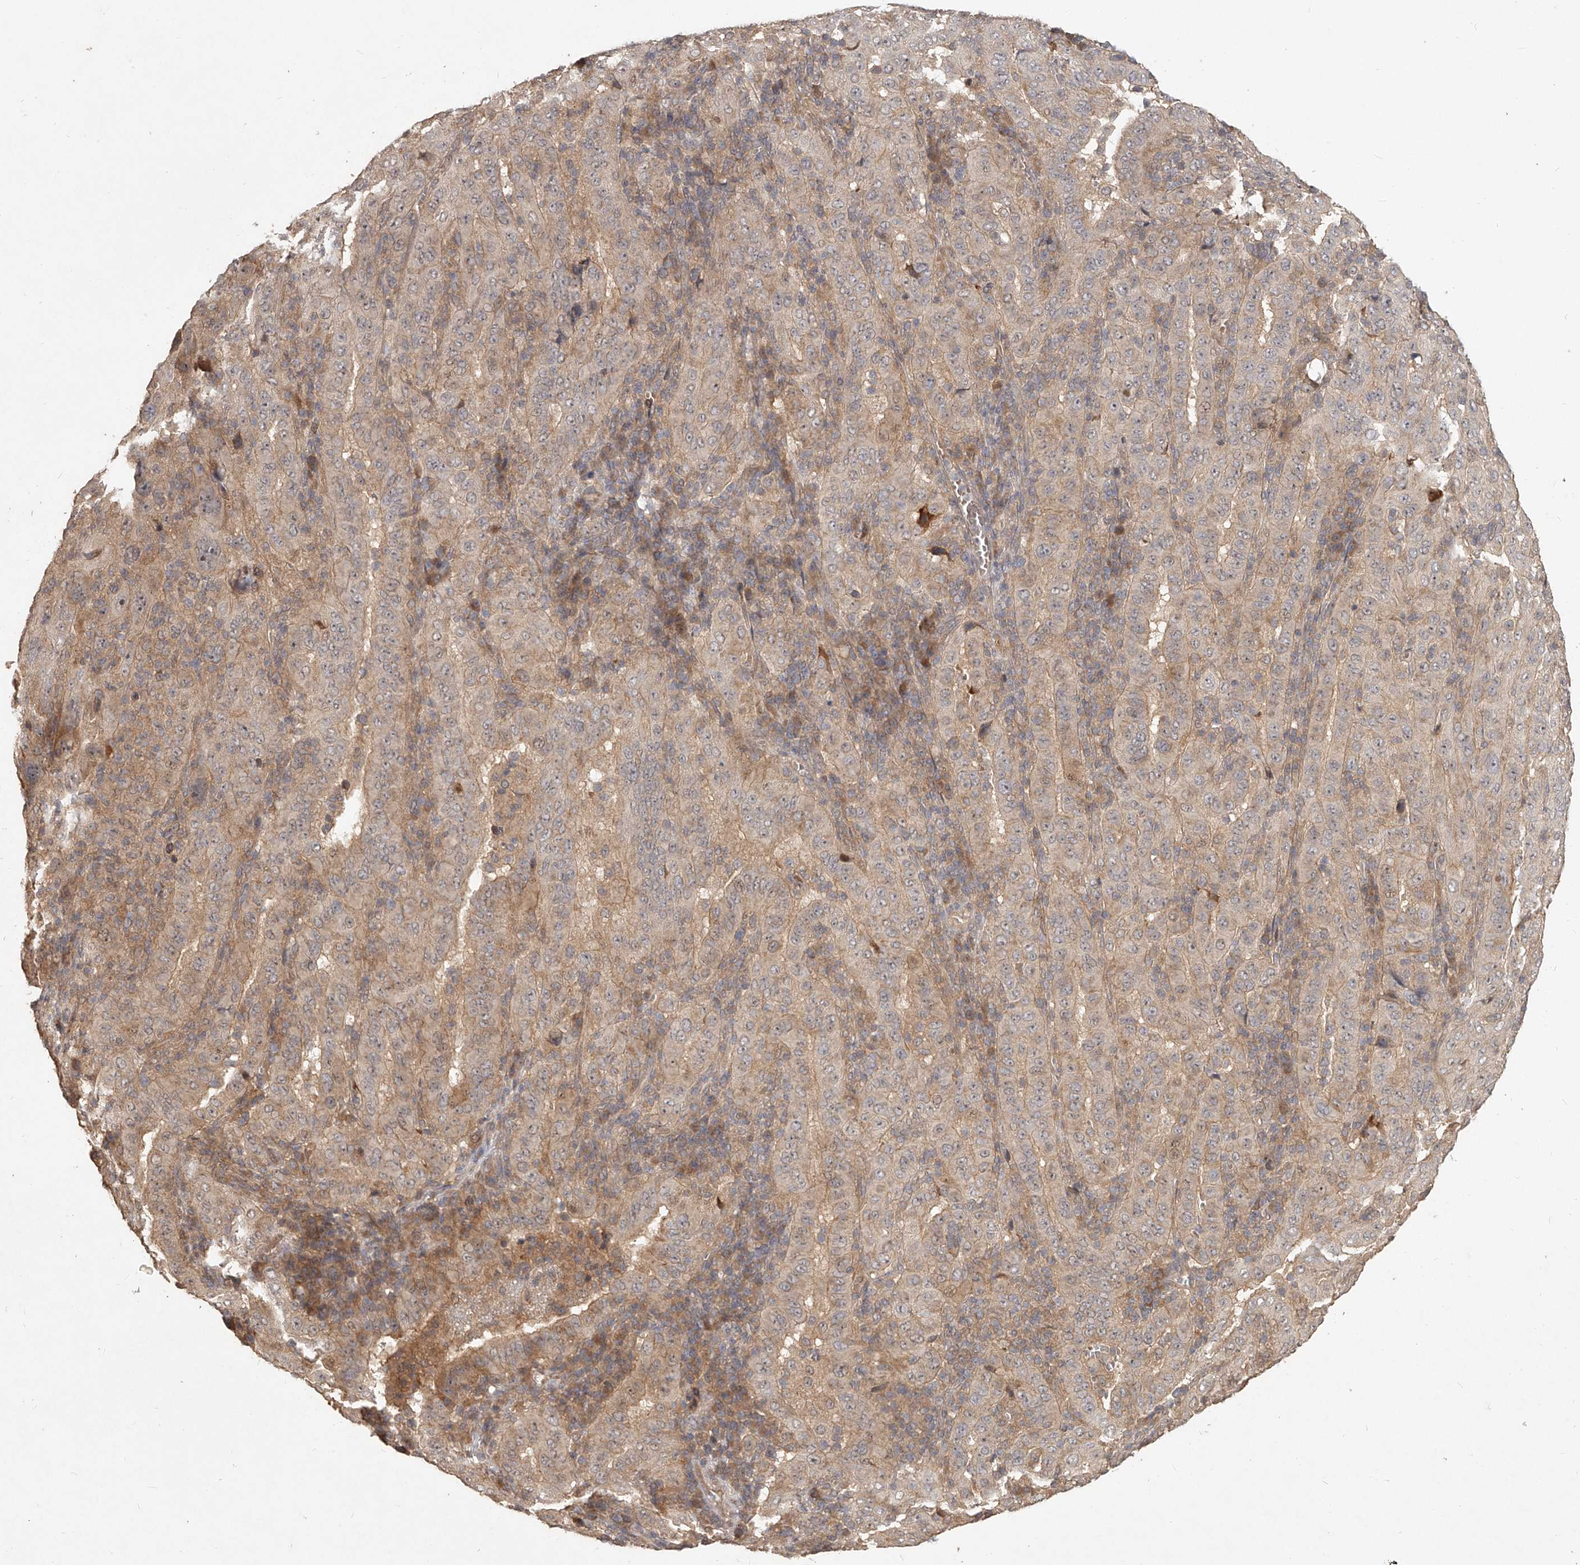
{"staining": {"intensity": "weak", "quantity": "25%-75%", "location": "cytoplasmic/membranous"}, "tissue": "pancreatic cancer", "cell_type": "Tumor cells", "image_type": "cancer", "snomed": [{"axis": "morphology", "description": "Adenocarcinoma, NOS"}, {"axis": "topography", "description": "Pancreas"}], "caption": "Immunohistochemical staining of pancreatic adenocarcinoma shows low levels of weak cytoplasmic/membranous protein positivity in about 25%-75% of tumor cells. Using DAB (brown) and hematoxylin (blue) stains, captured at high magnification using brightfield microscopy.", "gene": "SLC37A1", "patient": {"sex": "male", "age": 63}}